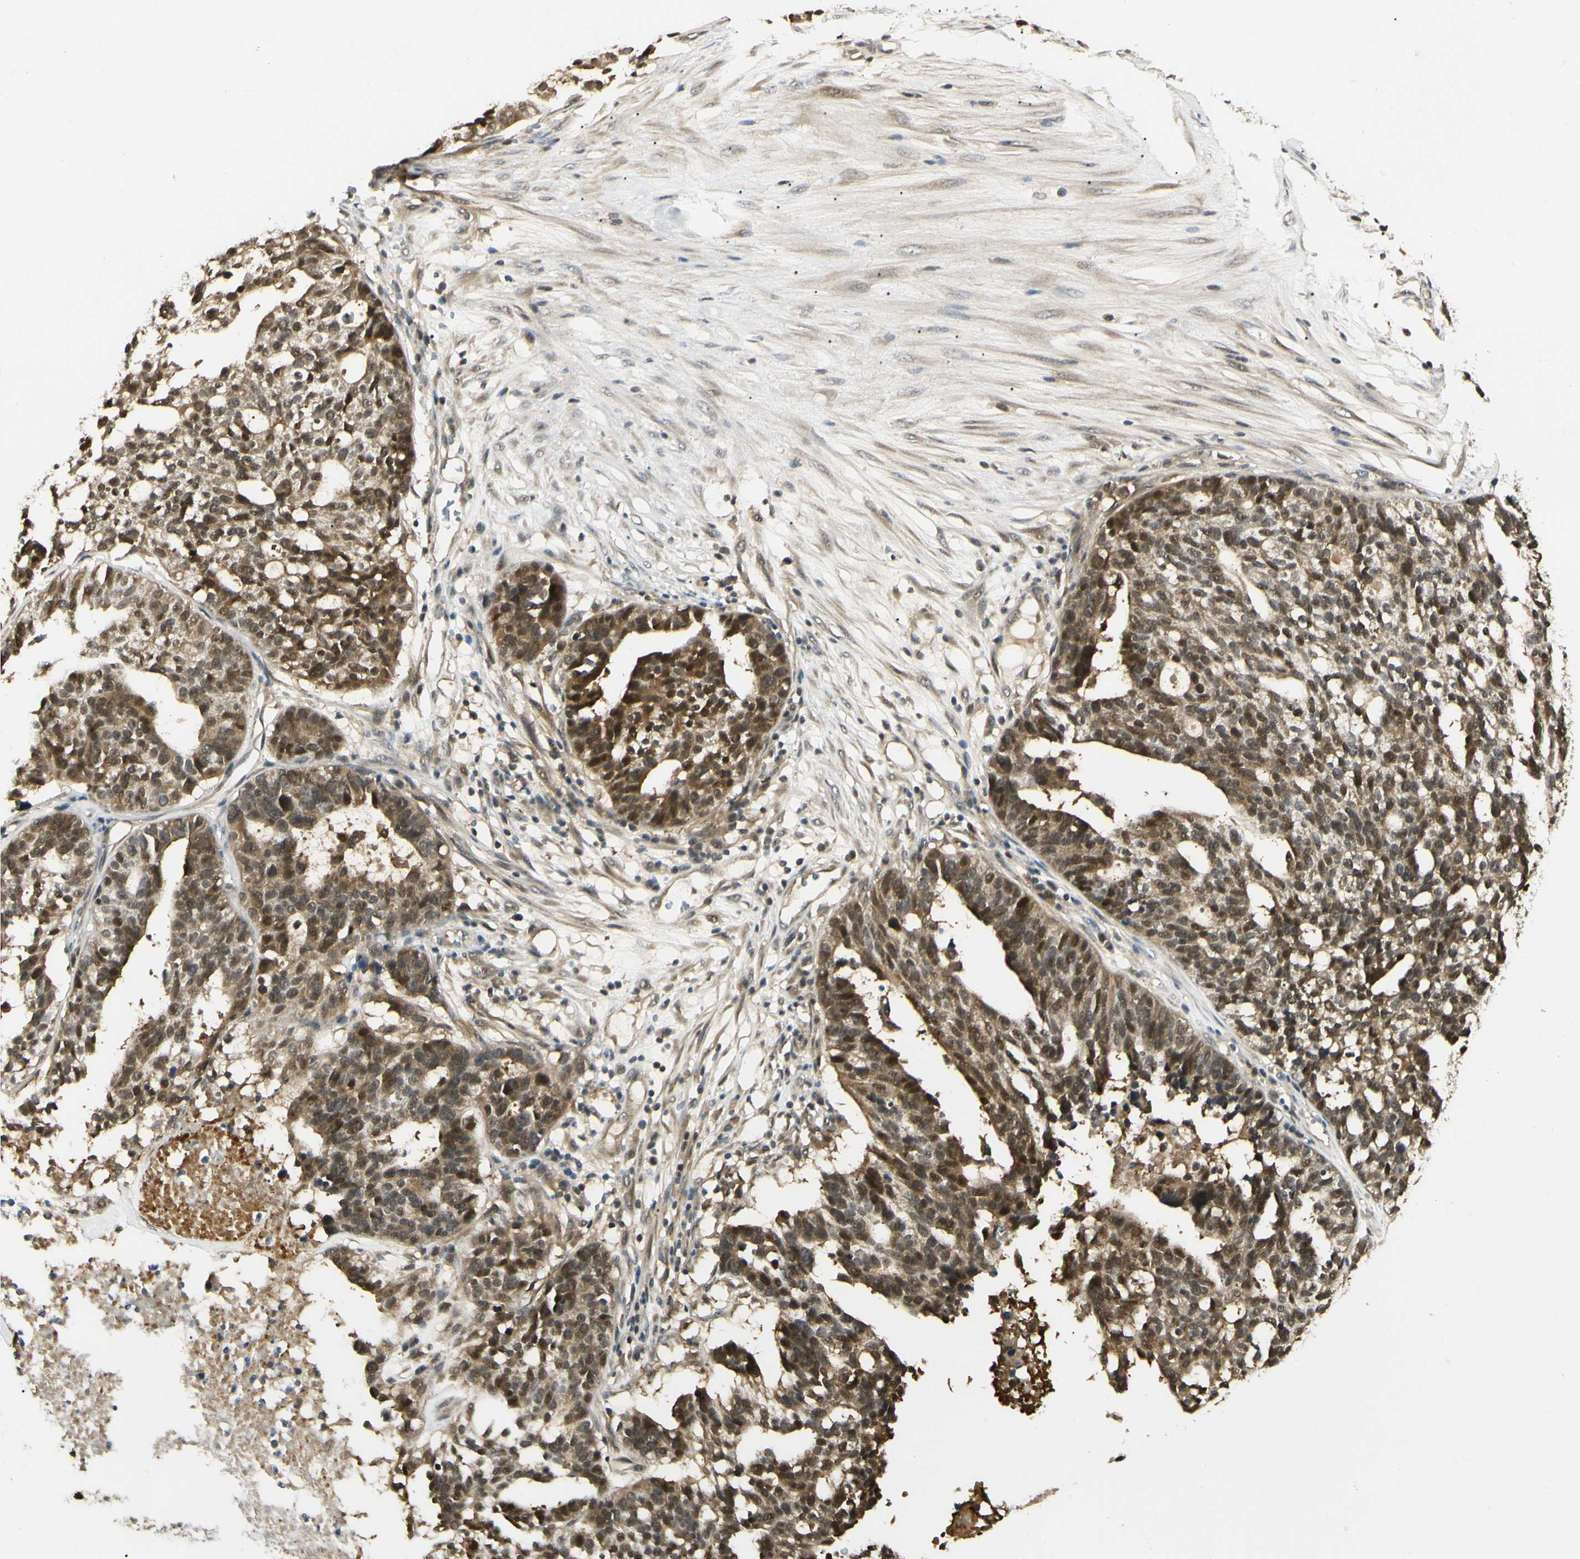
{"staining": {"intensity": "moderate", "quantity": ">75%", "location": "cytoplasmic/membranous,nuclear"}, "tissue": "ovarian cancer", "cell_type": "Tumor cells", "image_type": "cancer", "snomed": [{"axis": "morphology", "description": "Cystadenocarcinoma, serous, NOS"}, {"axis": "topography", "description": "Ovary"}], "caption": "Tumor cells display medium levels of moderate cytoplasmic/membranous and nuclear staining in about >75% of cells in human ovarian serous cystadenocarcinoma.", "gene": "UBE2Z", "patient": {"sex": "female", "age": 59}}